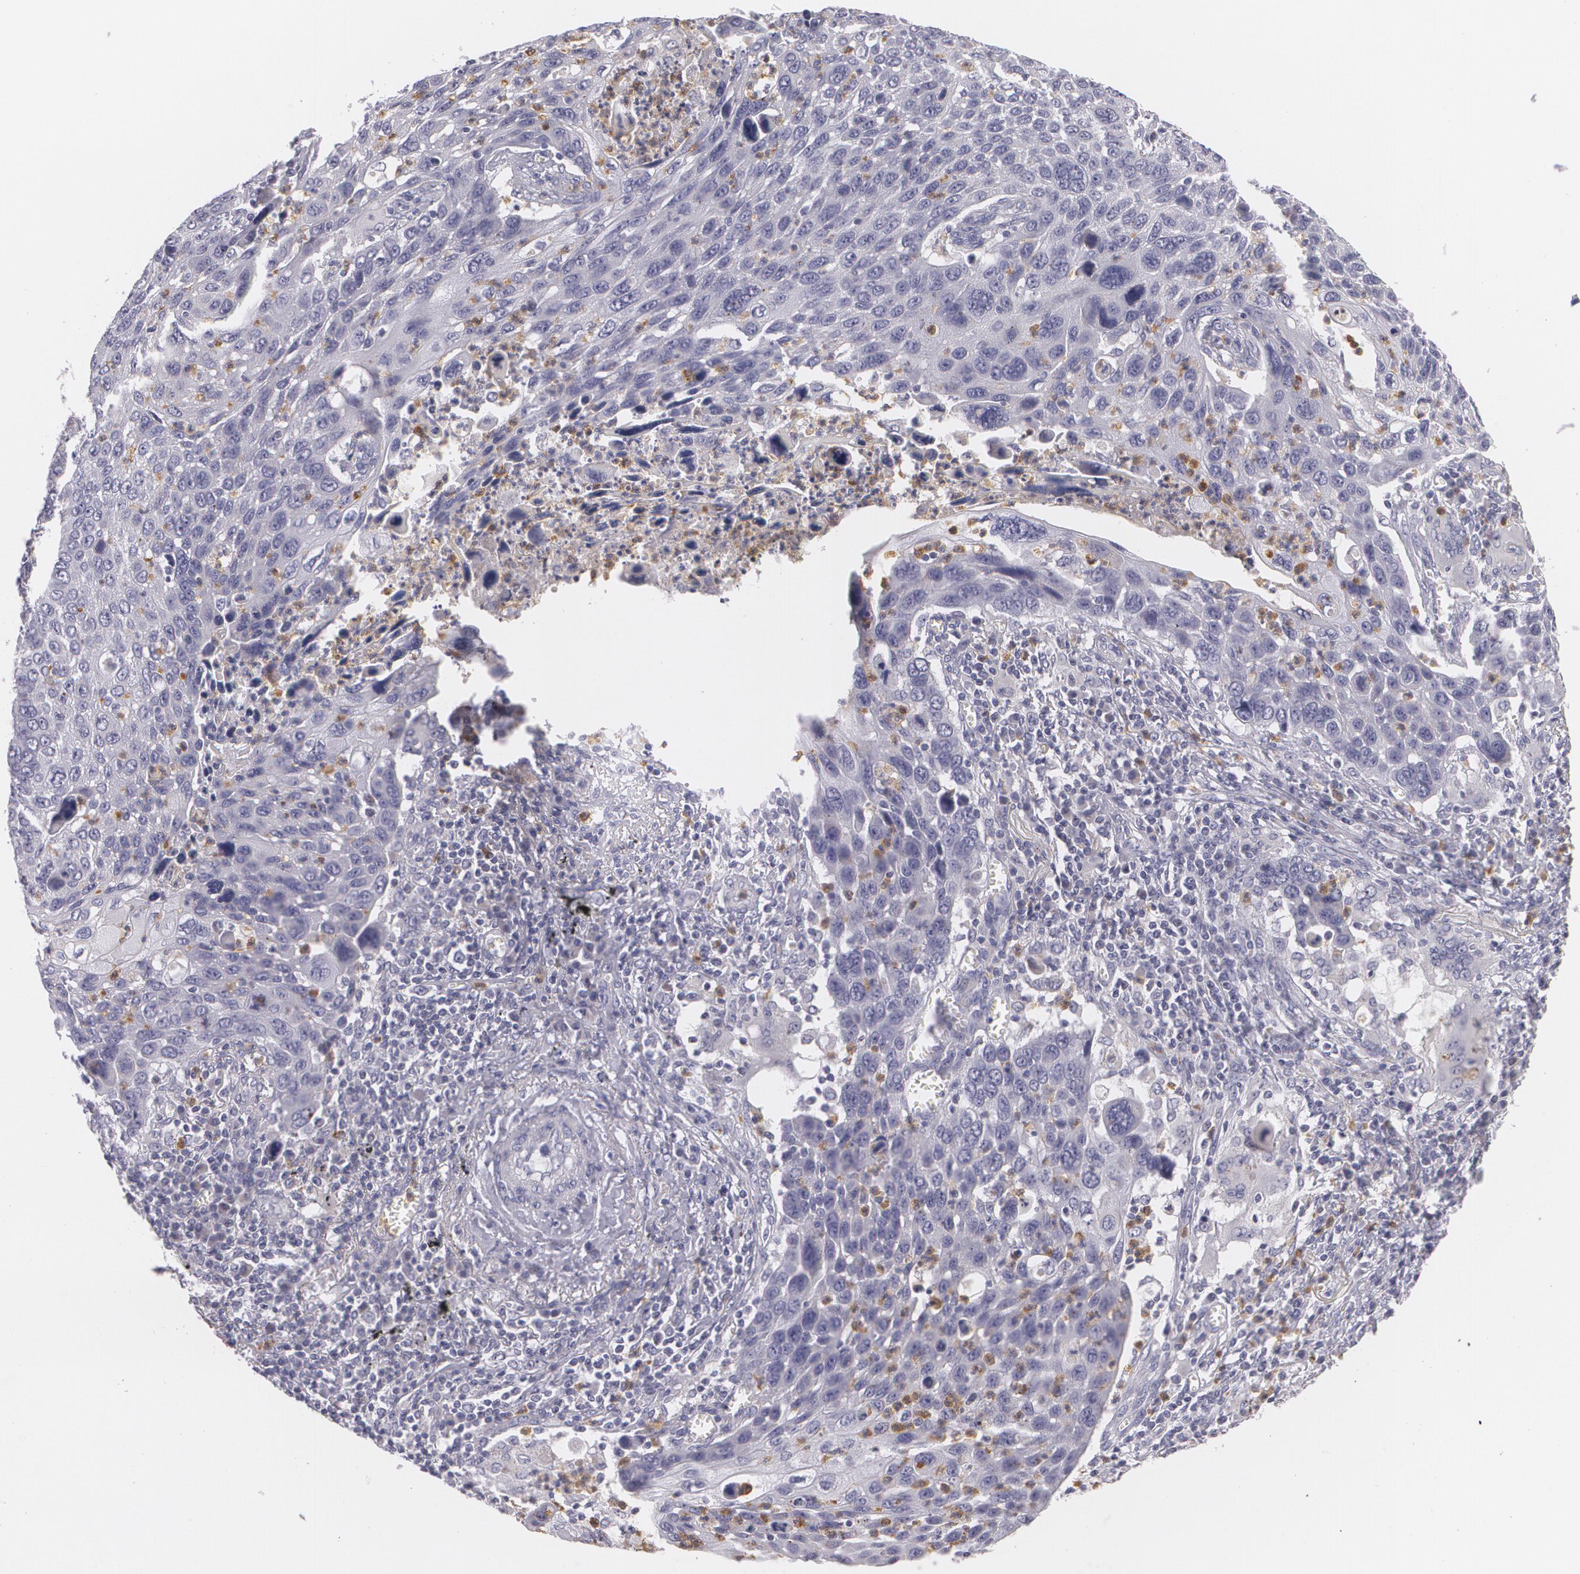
{"staining": {"intensity": "negative", "quantity": "none", "location": "none"}, "tissue": "lung cancer", "cell_type": "Tumor cells", "image_type": "cancer", "snomed": [{"axis": "morphology", "description": "Squamous cell carcinoma, NOS"}, {"axis": "topography", "description": "Lung"}], "caption": "This is an IHC micrograph of lung squamous cell carcinoma. There is no expression in tumor cells.", "gene": "FAM181A", "patient": {"sex": "male", "age": 68}}